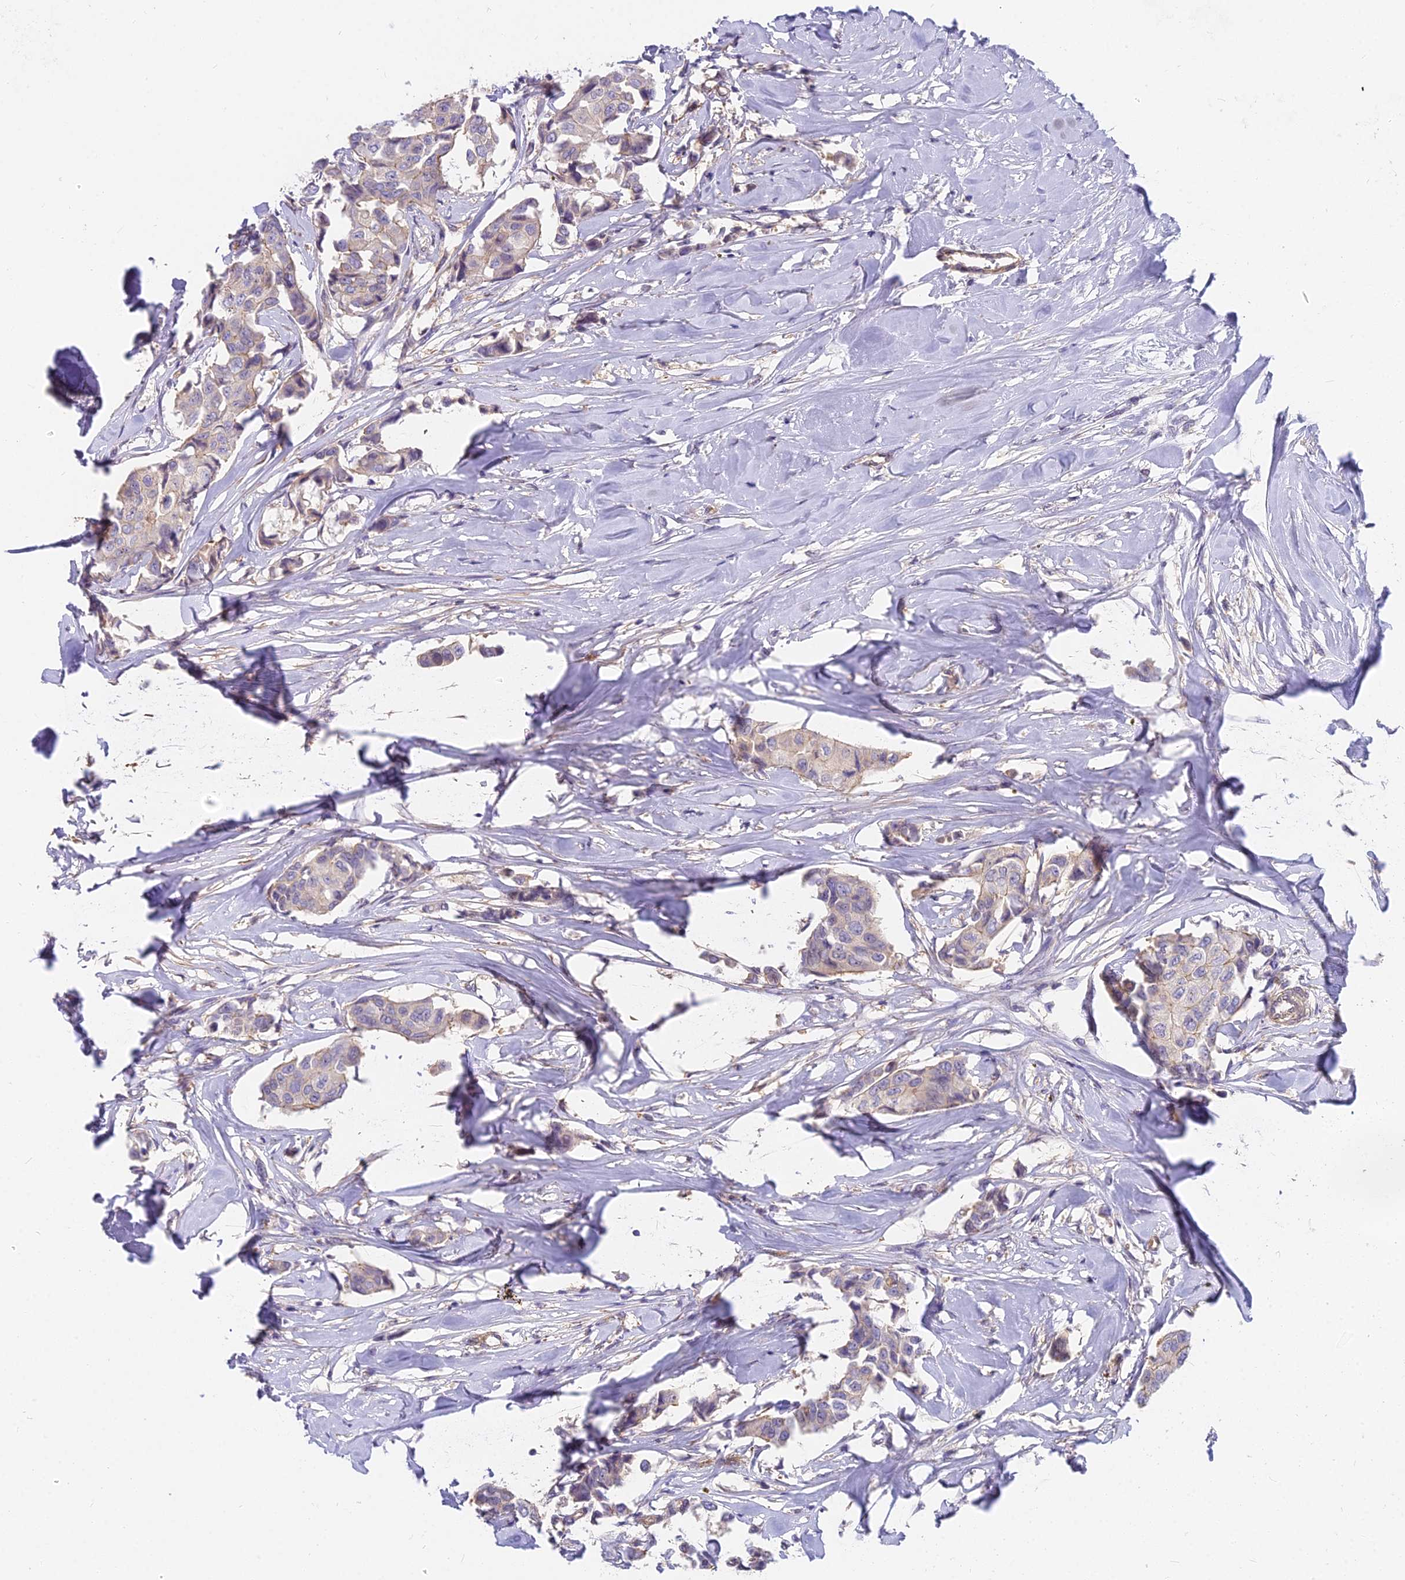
{"staining": {"intensity": "negative", "quantity": "none", "location": "none"}, "tissue": "breast cancer", "cell_type": "Tumor cells", "image_type": "cancer", "snomed": [{"axis": "morphology", "description": "Duct carcinoma"}, {"axis": "topography", "description": "Breast"}], "caption": "This image is of breast invasive ductal carcinoma stained with immunohistochemistry (IHC) to label a protein in brown with the nuclei are counter-stained blue. There is no expression in tumor cells.", "gene": "HLA-DOA", "patient": {"sex": "female", "age": 80}}